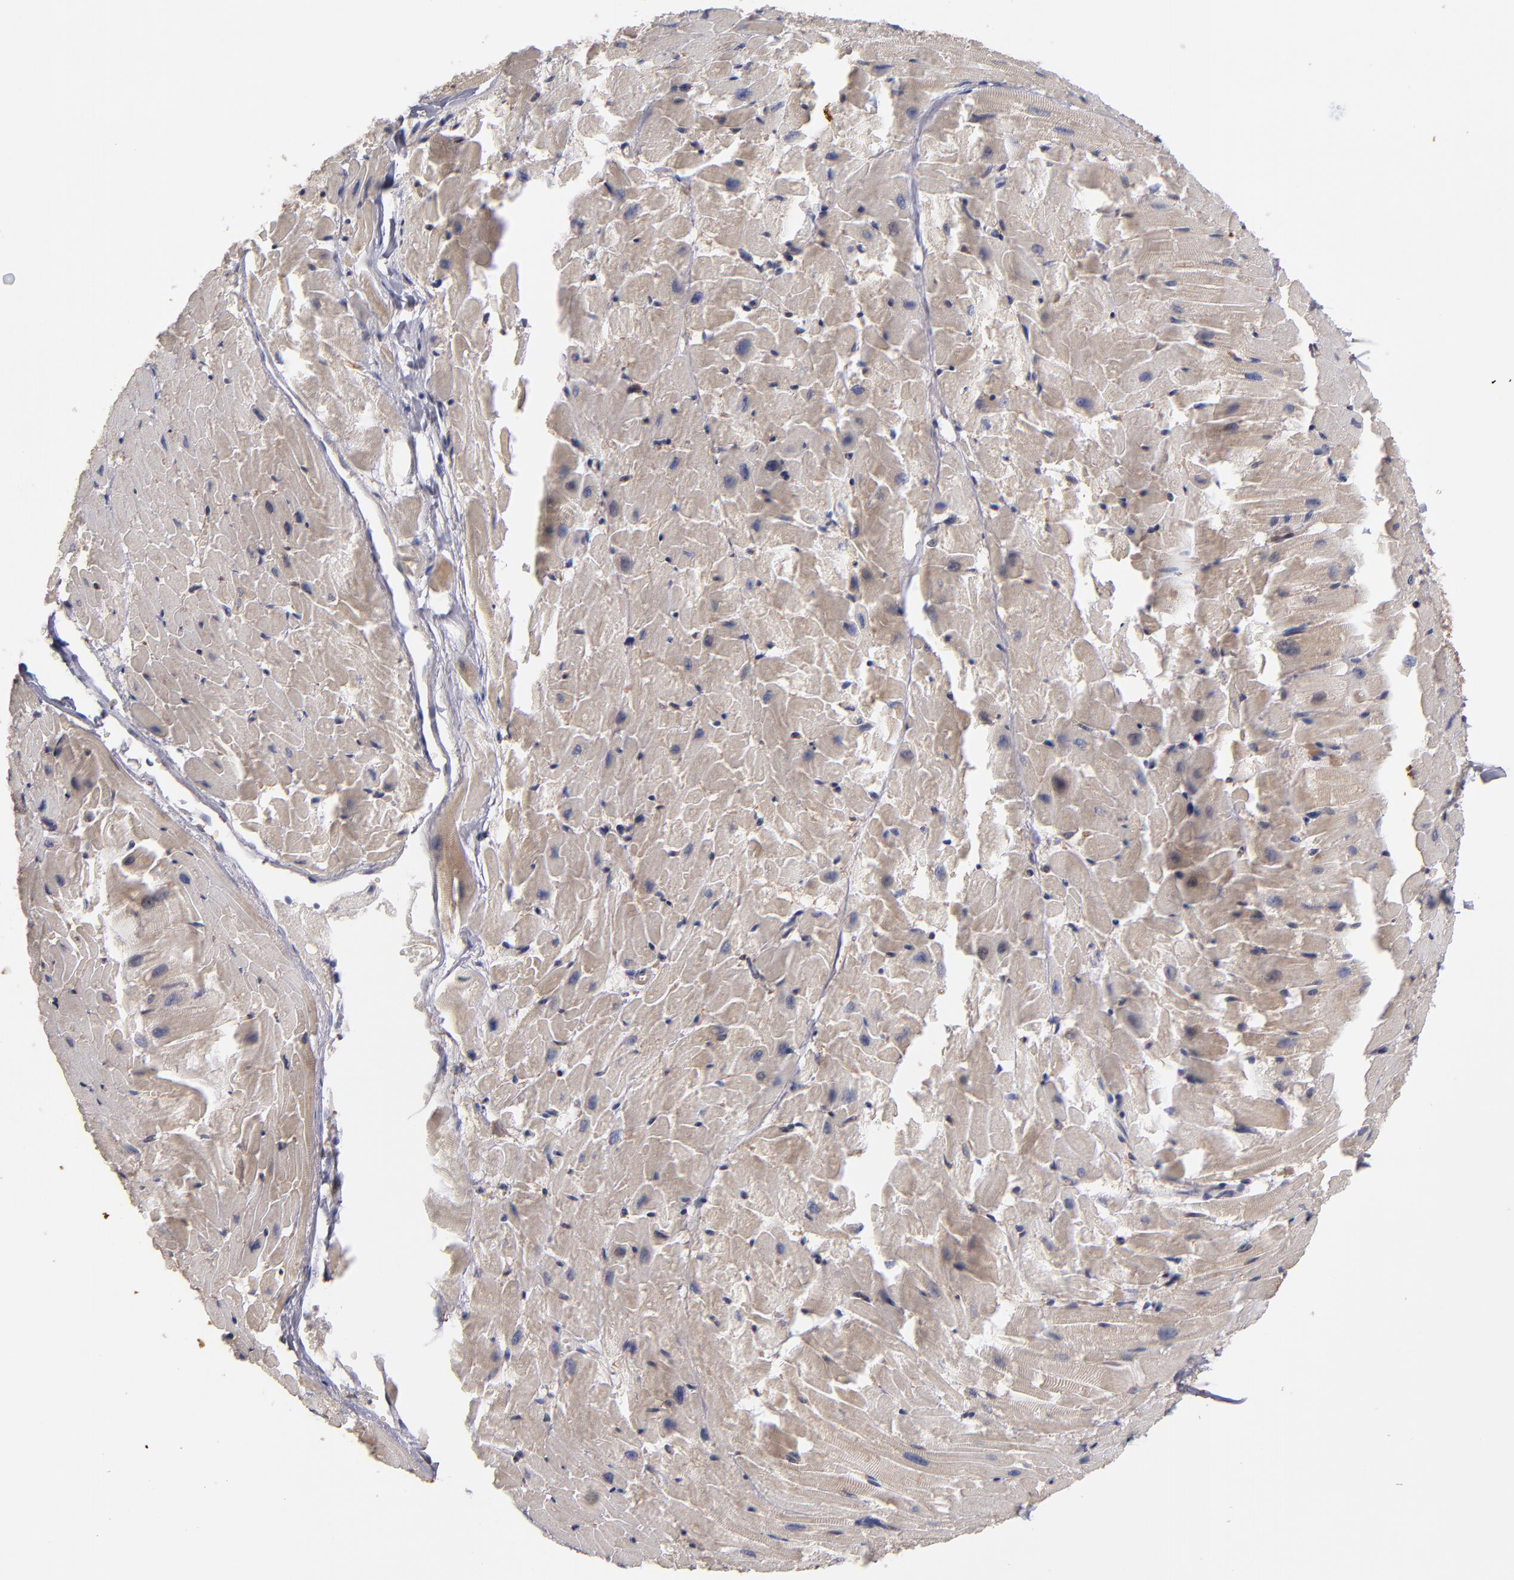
{"staining": {"intensity": "negative", "quantity": "none", "location": "none"}, "tissue": "heart muscle", "cell_type": "Cardiomyocytes", "image_type": "normal", "snomed": [{"axis": "morphology", "description": "Normal tissue, NOS"}, {"axis": "topography", "description": "Heart"}], "caption": "Cardiomyocytes are negative for brown protein staining in unremarkable heart muscle. Brightfield microscopy of IHC stained with DAB (brown) and hematoxylin (blue), captured at high magnification.", "gene": "GMFB", "patient": {"sex": "female", "age": 19}}